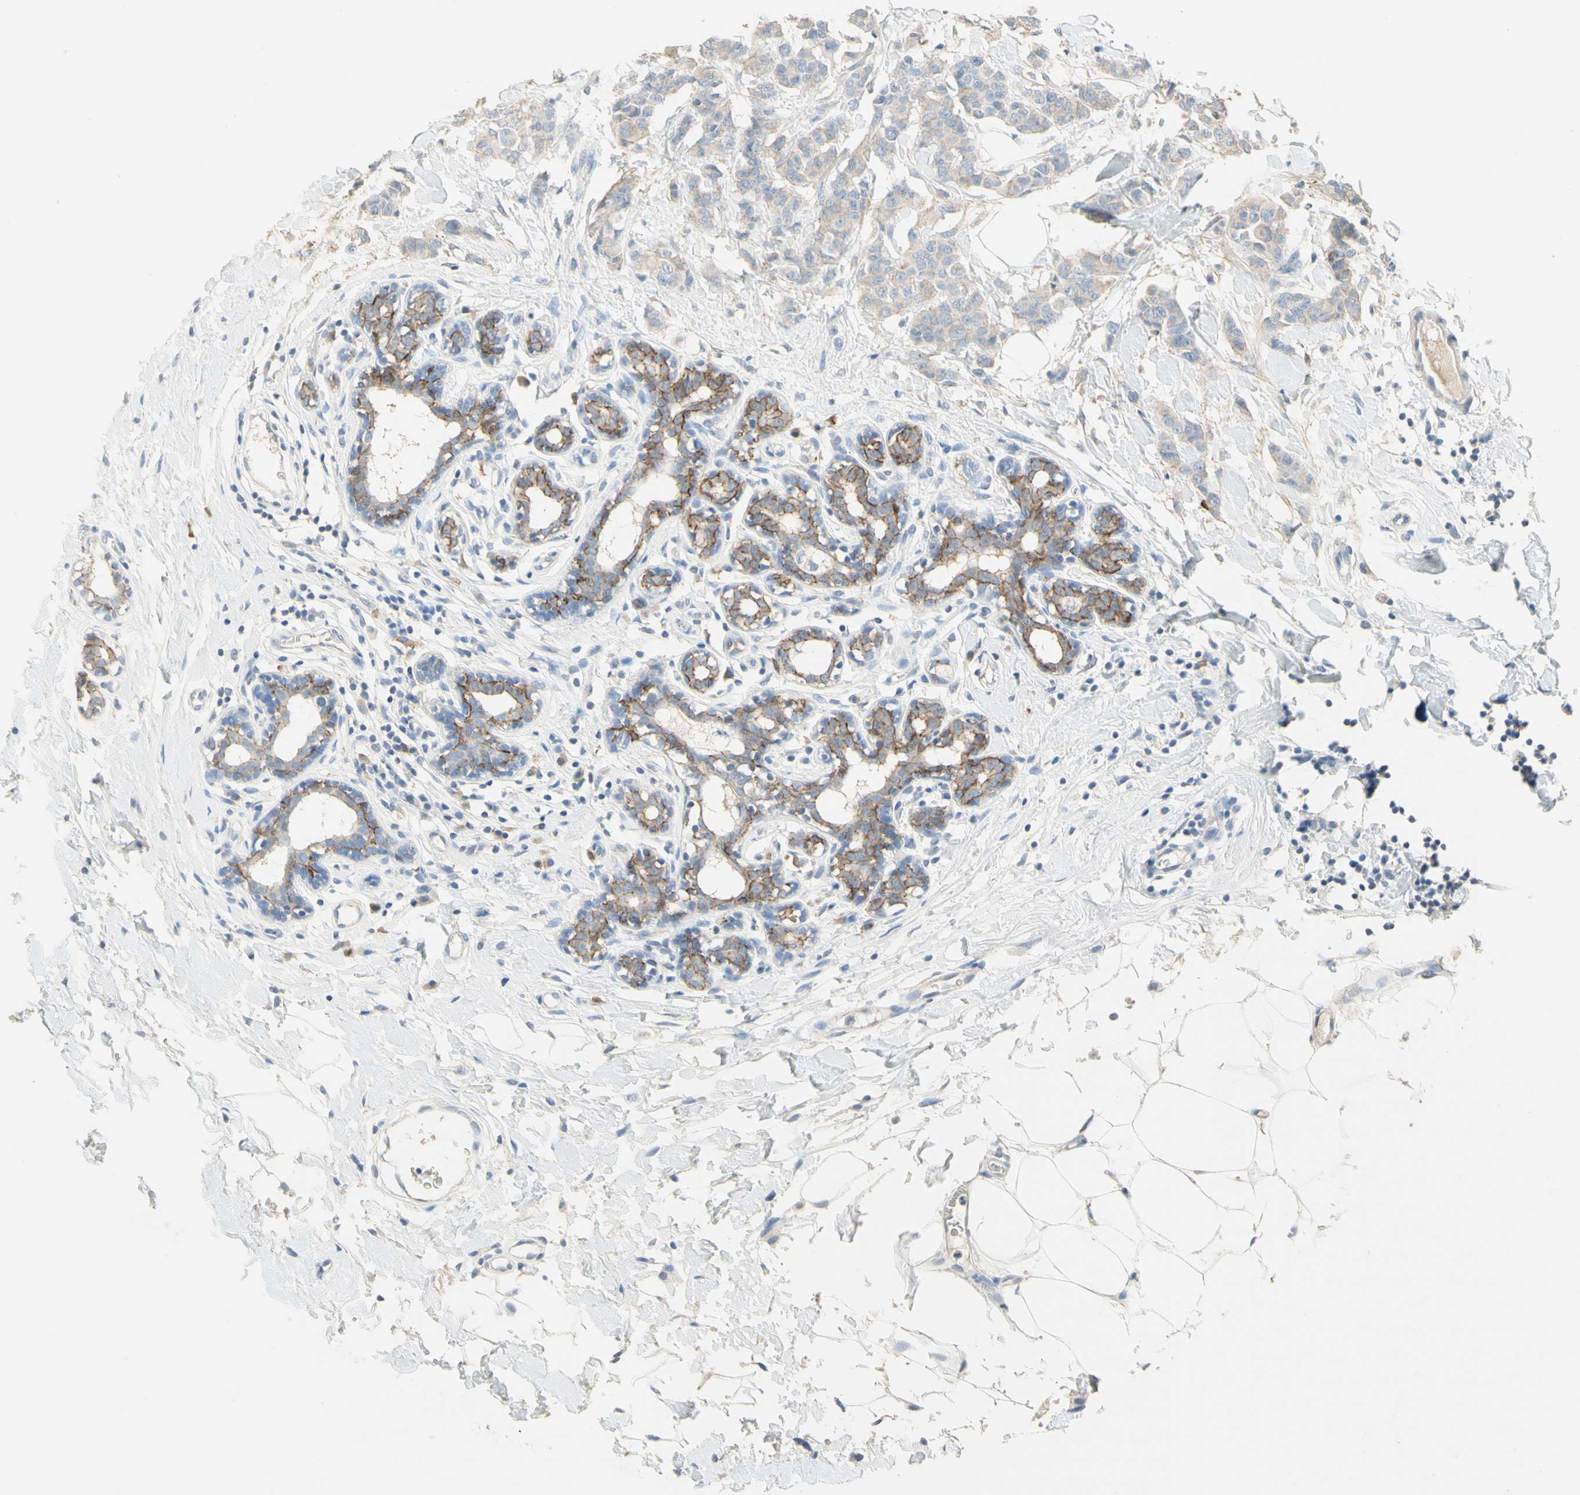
{"staining": {"intensity": "weak", "quantity": ">75%", "location": "none"}, "tissue": "breast cancer", "cell_type": "Tumor cells", "image_type": "cancer", "snomed": [{"axis": "morphology", "description": "Normal tissue, NOS"}, {"axis": "morphology", "description": "Duct carcinoma"}, {"axis": "topography", "description": "Breast"}], "caption": "This is a micrograph of immunohistochemistry (IHC) staining of breast intraductal carcinoma, which shows weak expression in the None of tumor cells.", "gene": "NECTIN4", "patient": {"sex": "female", "age": 40}}